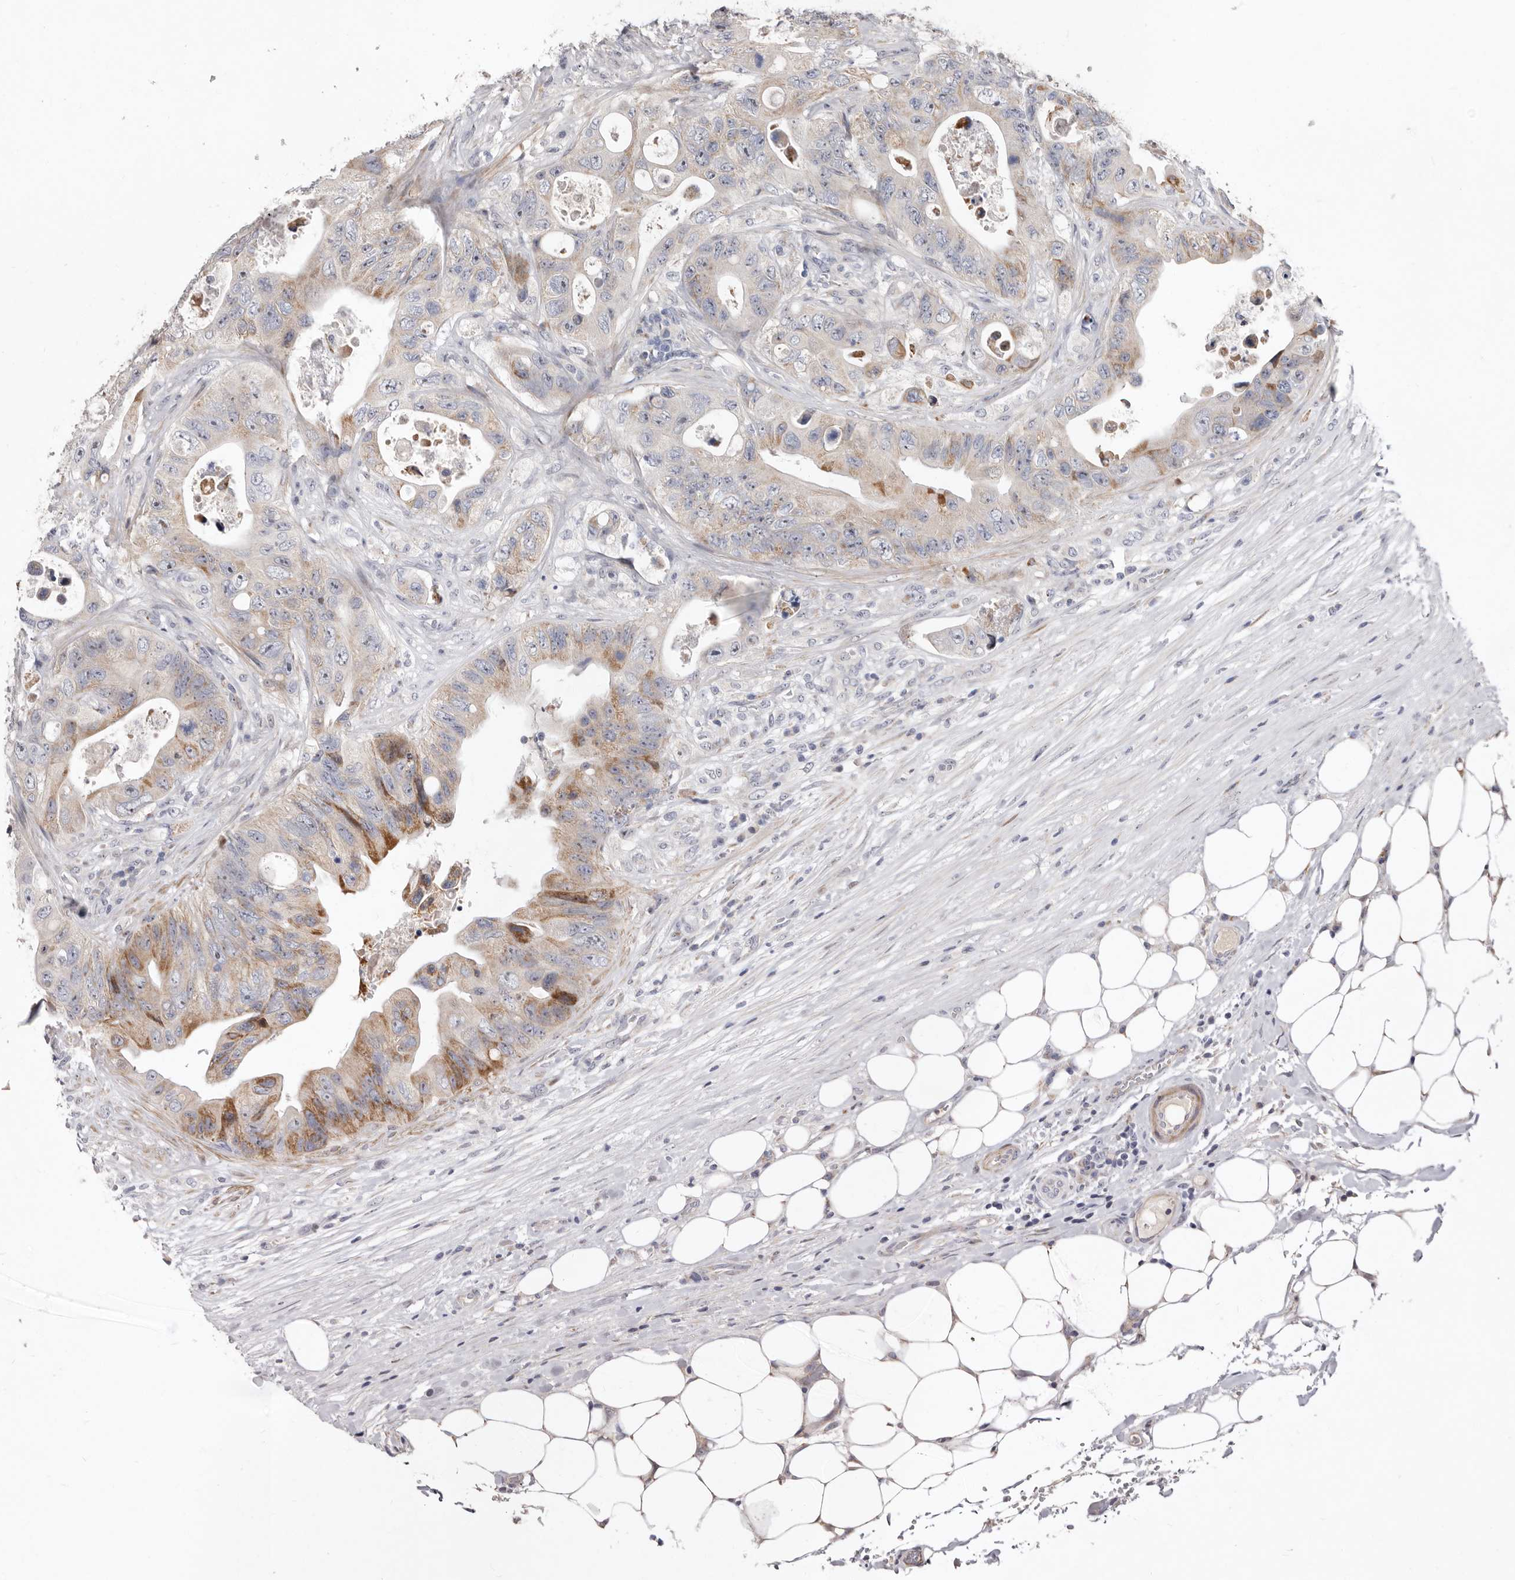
{"staining": {"intensity": "moderate", "quantity": "<25%", "location": "cytoplasmic/membranous"}, "tissue": "colorectal cancer", "cell_type": "Tumor cells", "image_type": "cancer", "snomed": [{"axis": "morphology", "description": "Adenocarcinoma, NOS"}, {"axis": "topography", "description": "Colon"}], "caption": "This image demonstrates immunohistochemistry (IHC) staining of human adenocarcinoma (colorectal), with low moderate cytoplasmic/membranous expression in about <25% of tumor cells.", "gene": "NUBPL", "patient": {"sex": "female", "age": 46}}